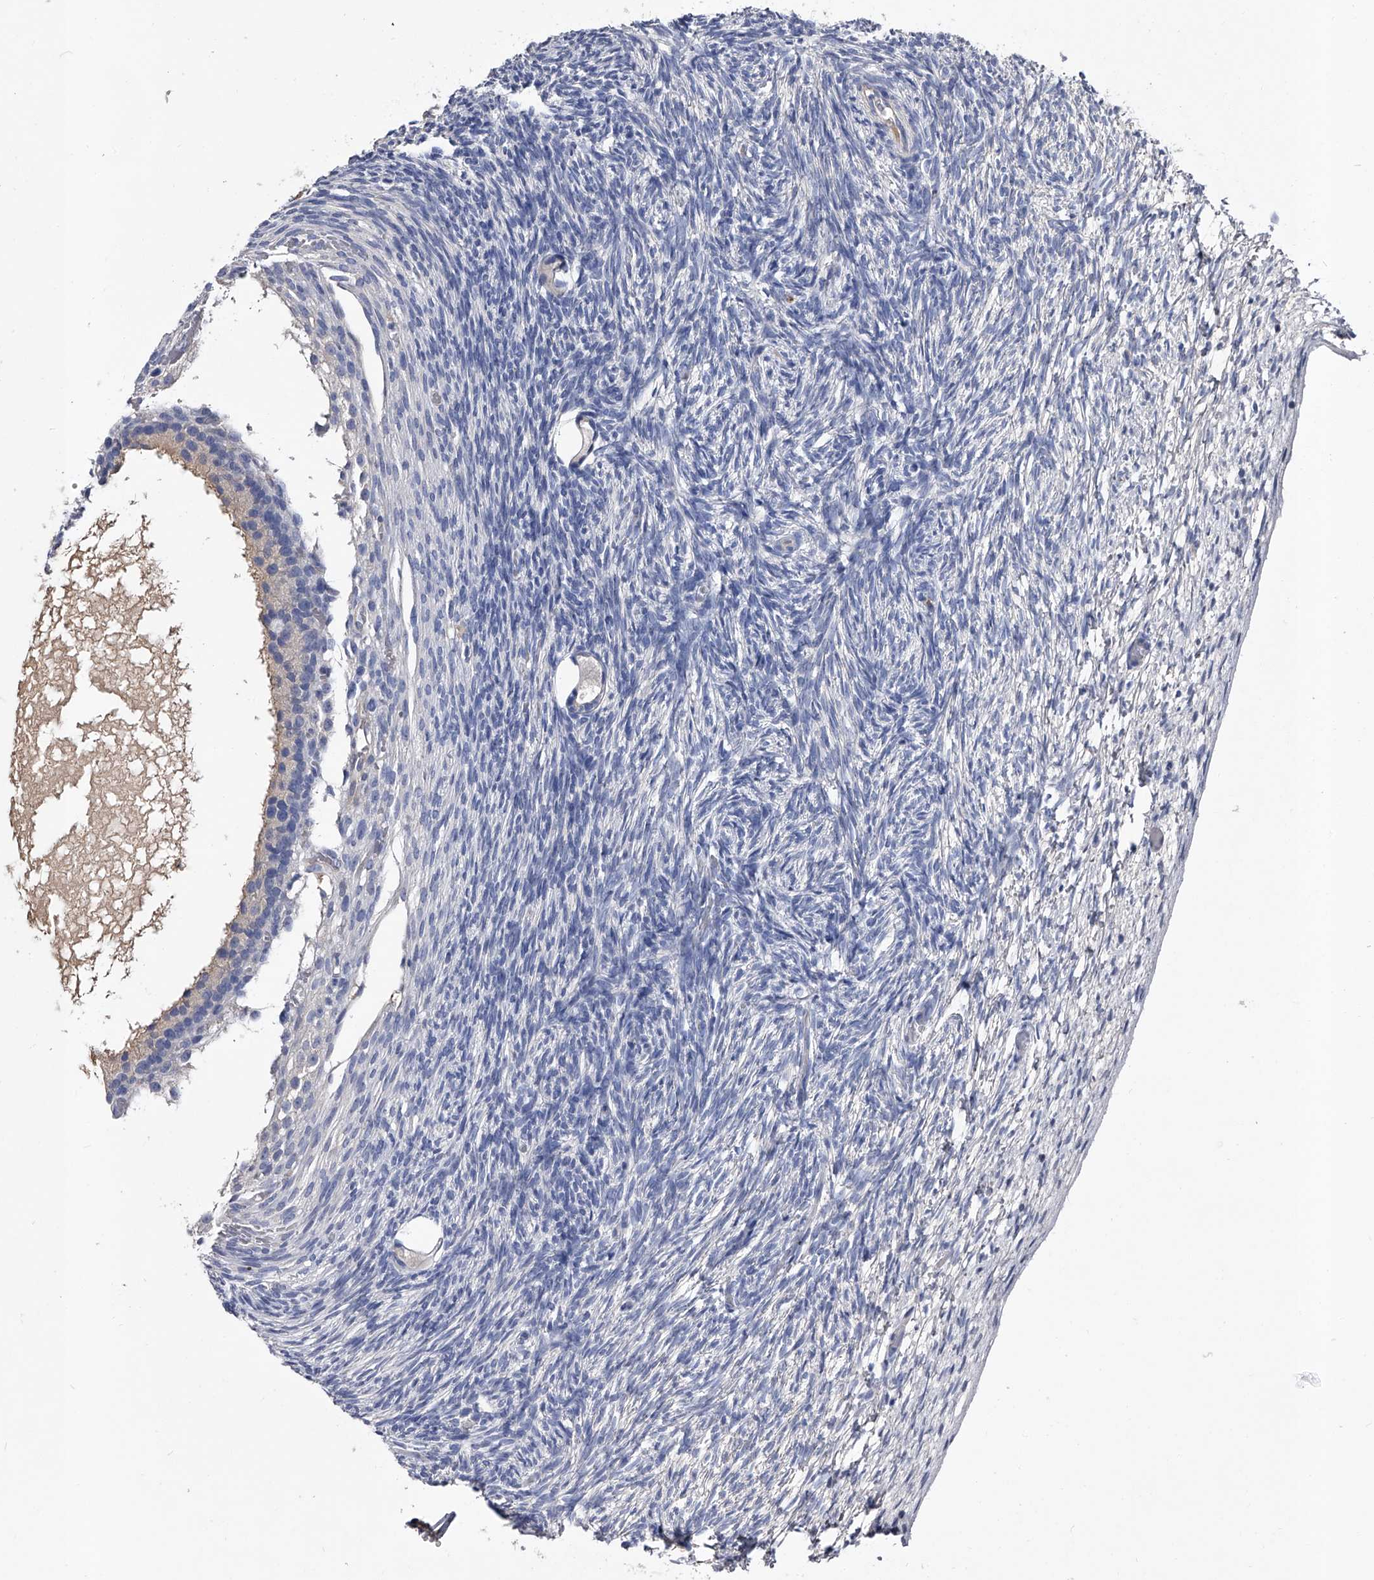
{"staining": {"intensity": "negative", "quantity": "none", "location": "none"}, "tissue": "ovary", "cell_type": "Follicle cells", "image_type": "normal", "snomed": [{"axis": "morphology", "description": "Normal tissue, NOS"}, {"axis": "topography", "description": "Ovary"}], "caption": "Histopathology image shows no significant protein expression in follicle cells of unremarkable ovary. (DAB immunohistochemistry (IHC) visualized using brightfield microscopy, high magnification).", "gene": "EFCAB7", "patient": {"sex": "female", "age": 34}}